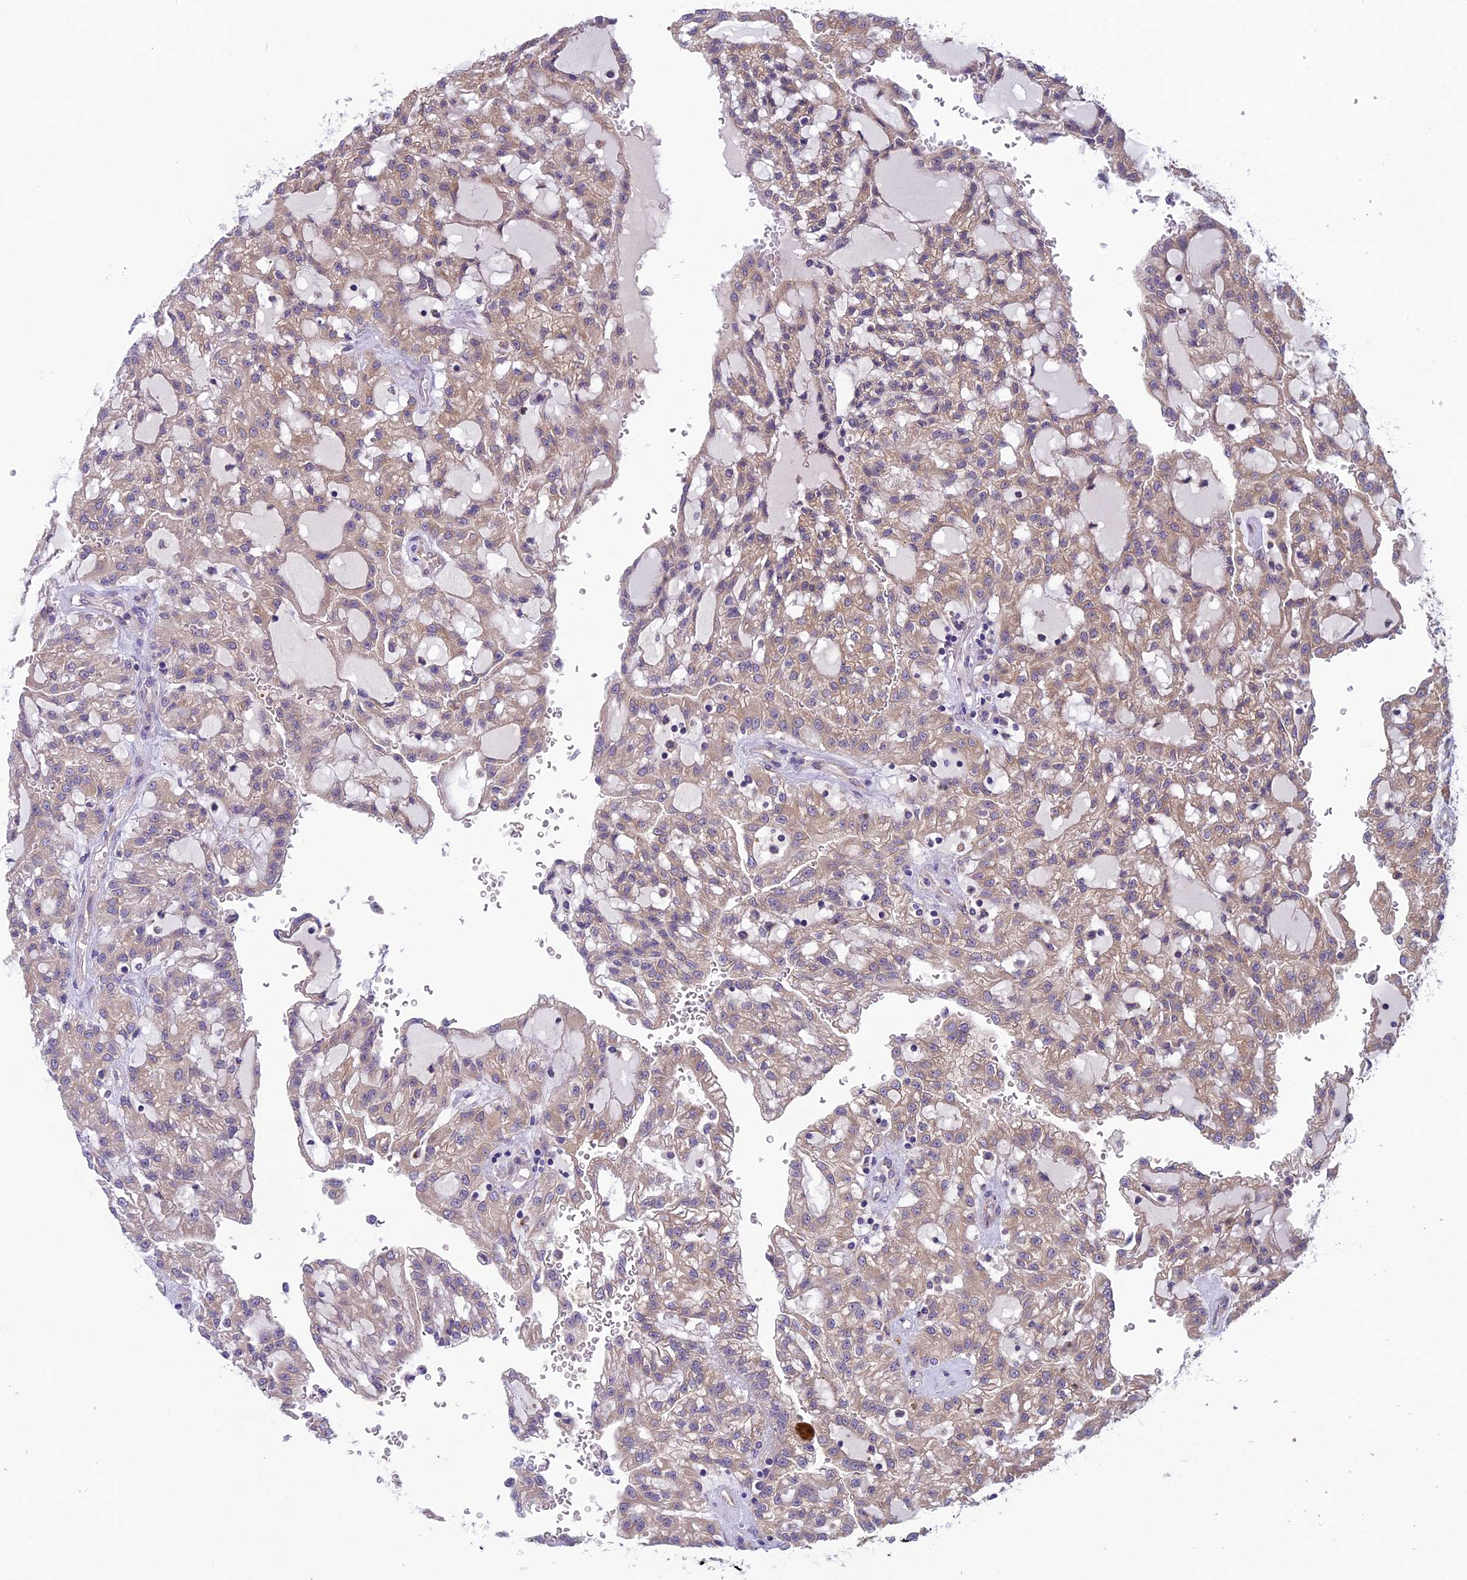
{"staining": {"intensity": "weak", "quantity": ">75%", "location": "cytoplasmic/membranous"}, "tissue": "renal cancer", "cell_type": "Tumor cells", "image_type": "cancer", "snomed": [{"axis": "morphology", "description": "Adenocarcinoma, NOS"}, {"axis": "topography", "description": "Kidney"}], "caption": "Renal cancer (adenocarcinoma) was stained to show a protein in brown. There is low levels of weak cytoplasmic/membranous expression in approximately >75% of tumor cells. The protein is stained brown, and the nuclei are stained in blue (DAB IHC with brightfield microscopy, high magnification).", "gene": "DCTN5", "patient": {"sex": "male", "age": 63}}